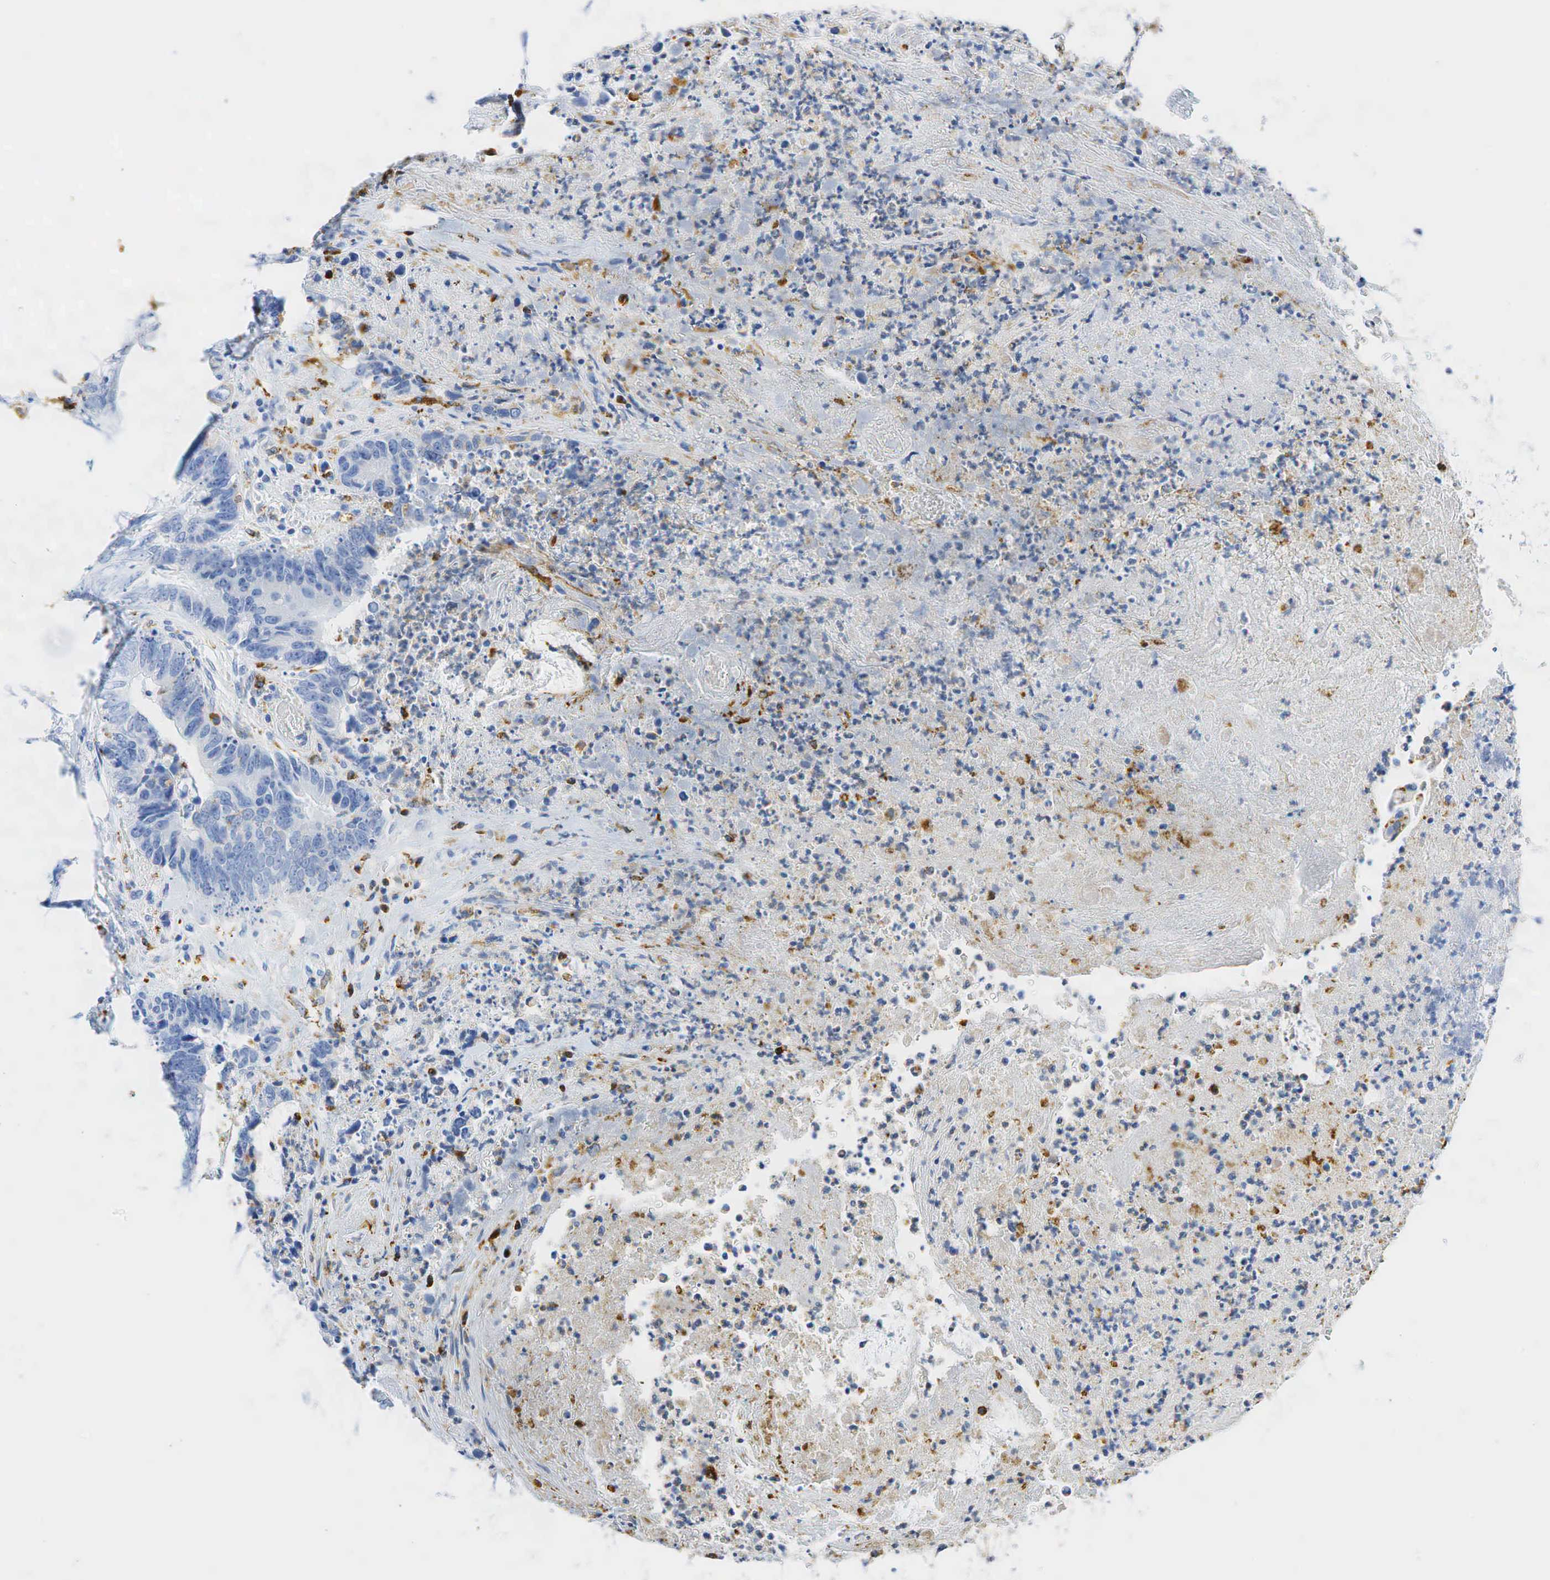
{"staining": {"intensity": "negative", "quantity": "none", "location": "none"}, "tissue": "colorectal cancer", "cell_type": "Tumor cells", "image_type": "cancer", "snomed": [{"axis": "morphology", "description": "Adenocarcinoma, NOS"}, {"axis": "topography", "description": "Rectum"}], "caption": "Protein analysis of adenocarcinoma (colorectal) displays no significant expression in tumor cells.", "gene": "CD68", "patient": {"sex": "female", "age": 65}}